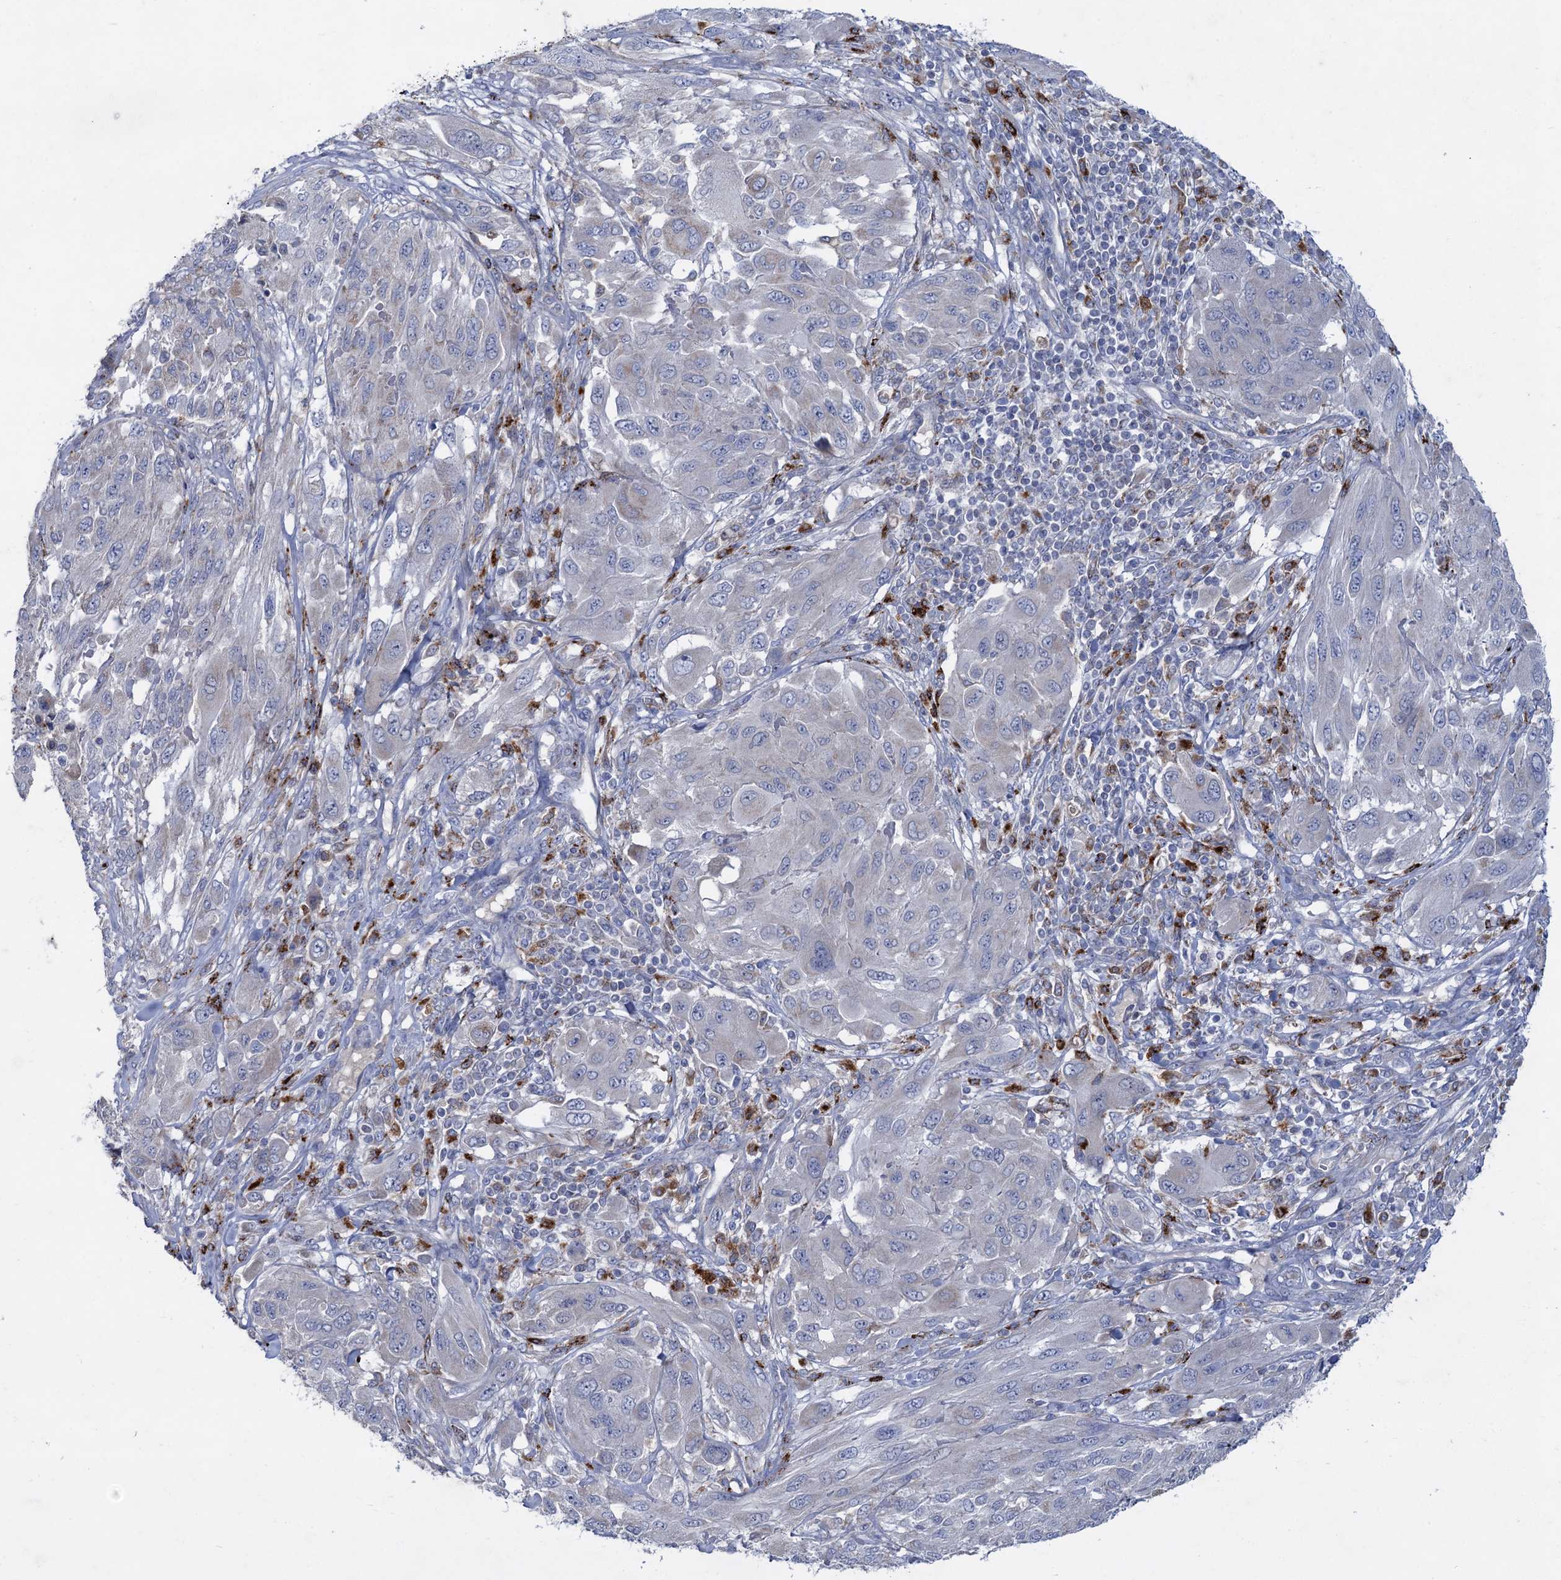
{"staining": {"intensity": "negative", "quantity": "none", "location": "none"}, "tissue": "melanoma", "cell_type": "Tumor cells", "image_type": "cancer", "snomed": [{"axis": "morphology", "description": "Malignant melanoma, NOS"}, {"axis": "topography", "description": "Skin"}], "caption": "Malignant melanoma was stained to show a protein in brown. There is no significant expression in tumor cells.", "gene": "ANKS3", "patient": {"sex": "female", "age": 91}}